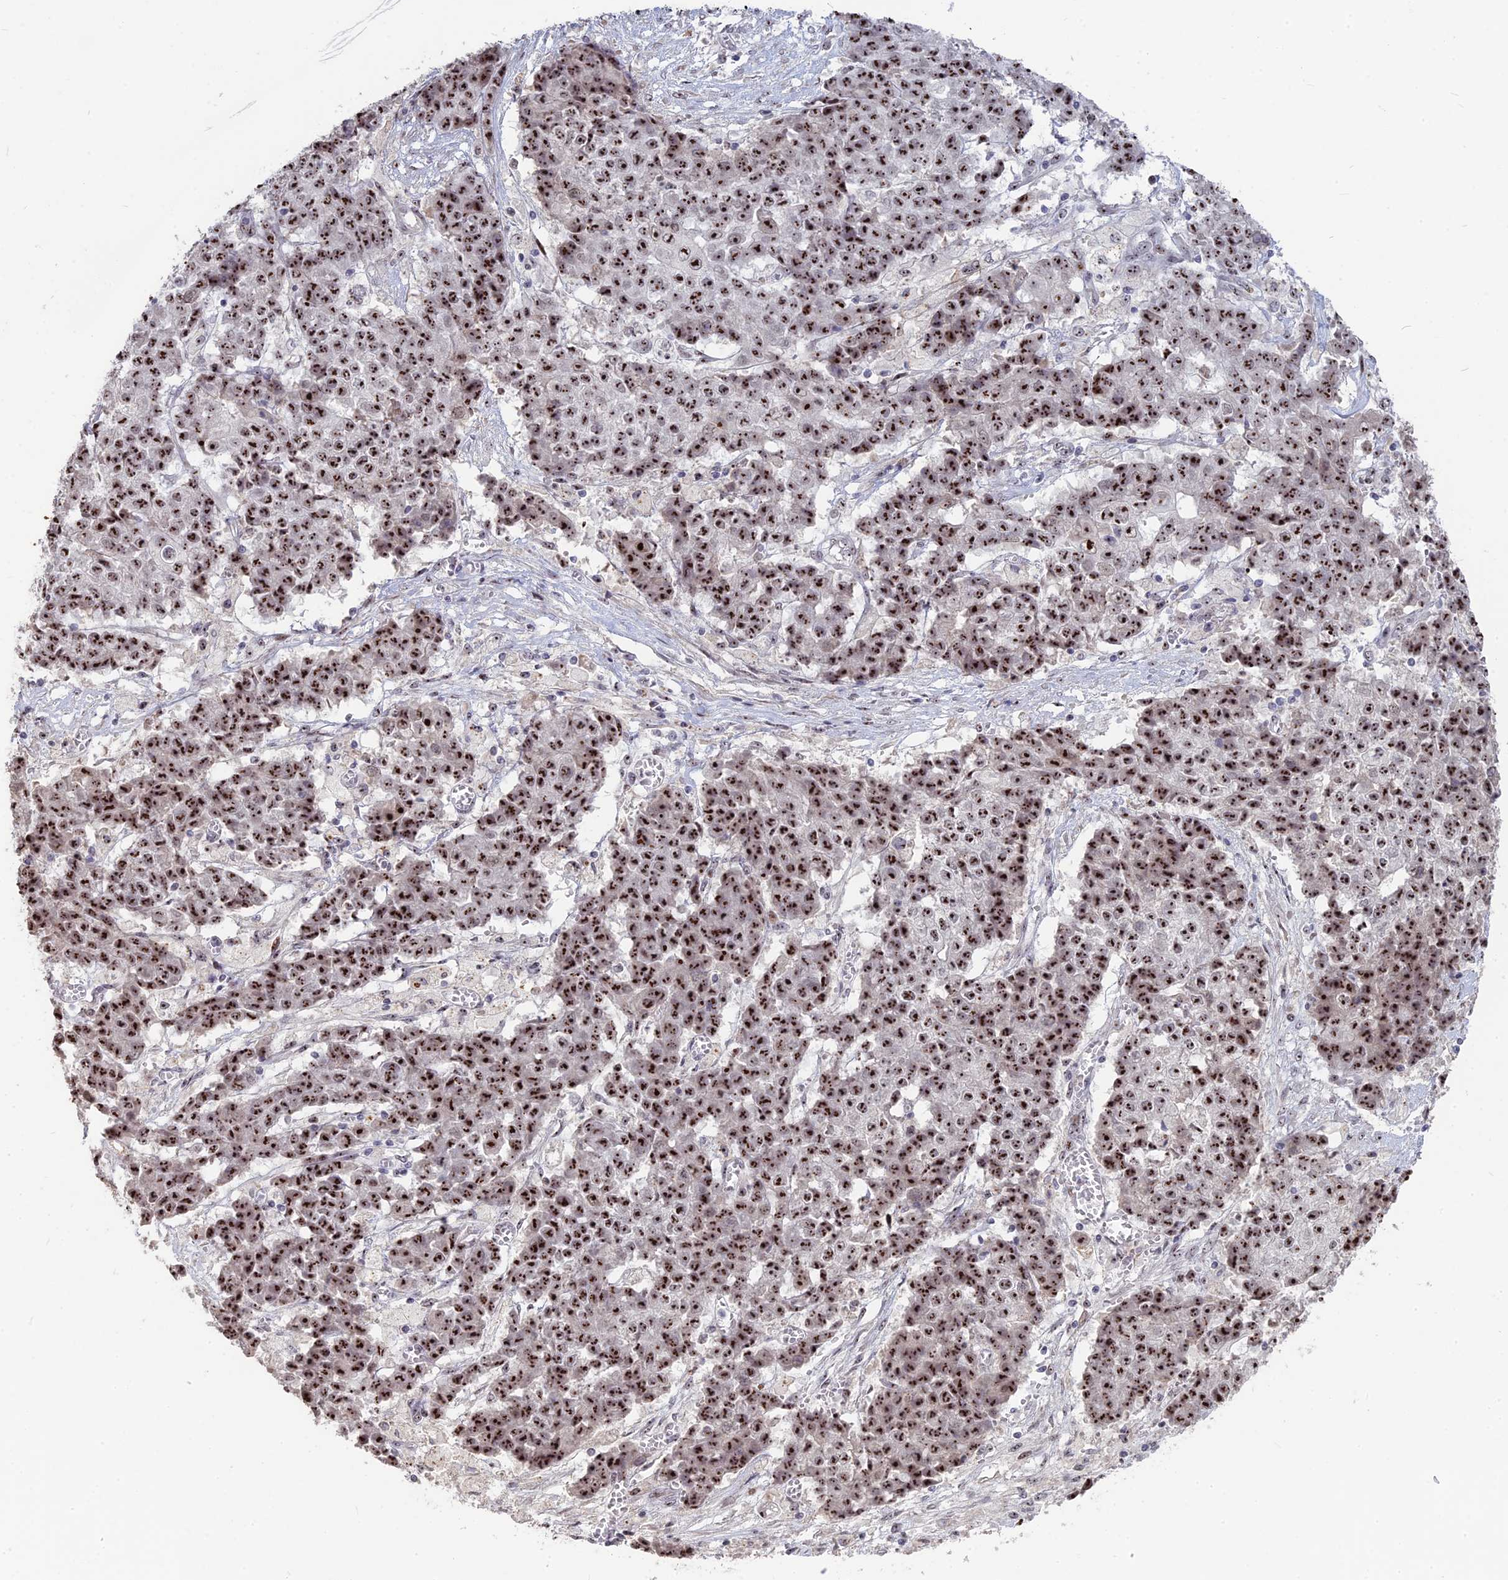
{"staining": {"intensity": "strong", "quantity": ">75%", "location": "nuclear"}, "tissue": "ovarian cancer", "cell_type": "Tumor cells", "image_type": "cancer", "snomed": [{"axis": "morphology", "description": "Carcinoma, endometroid"}, {"axis": "topography", "description": "Ovary"}], "caption": "Protein positivity by IHC demonstrates strong nuclear staining in approximately >75% of tumor cells in ovarian cancer. (DAB IHC, brown staining for protein, blue staining for nuclei).", "gene": "FAM131A", "patient": {"sex": "female", "age": 42}}